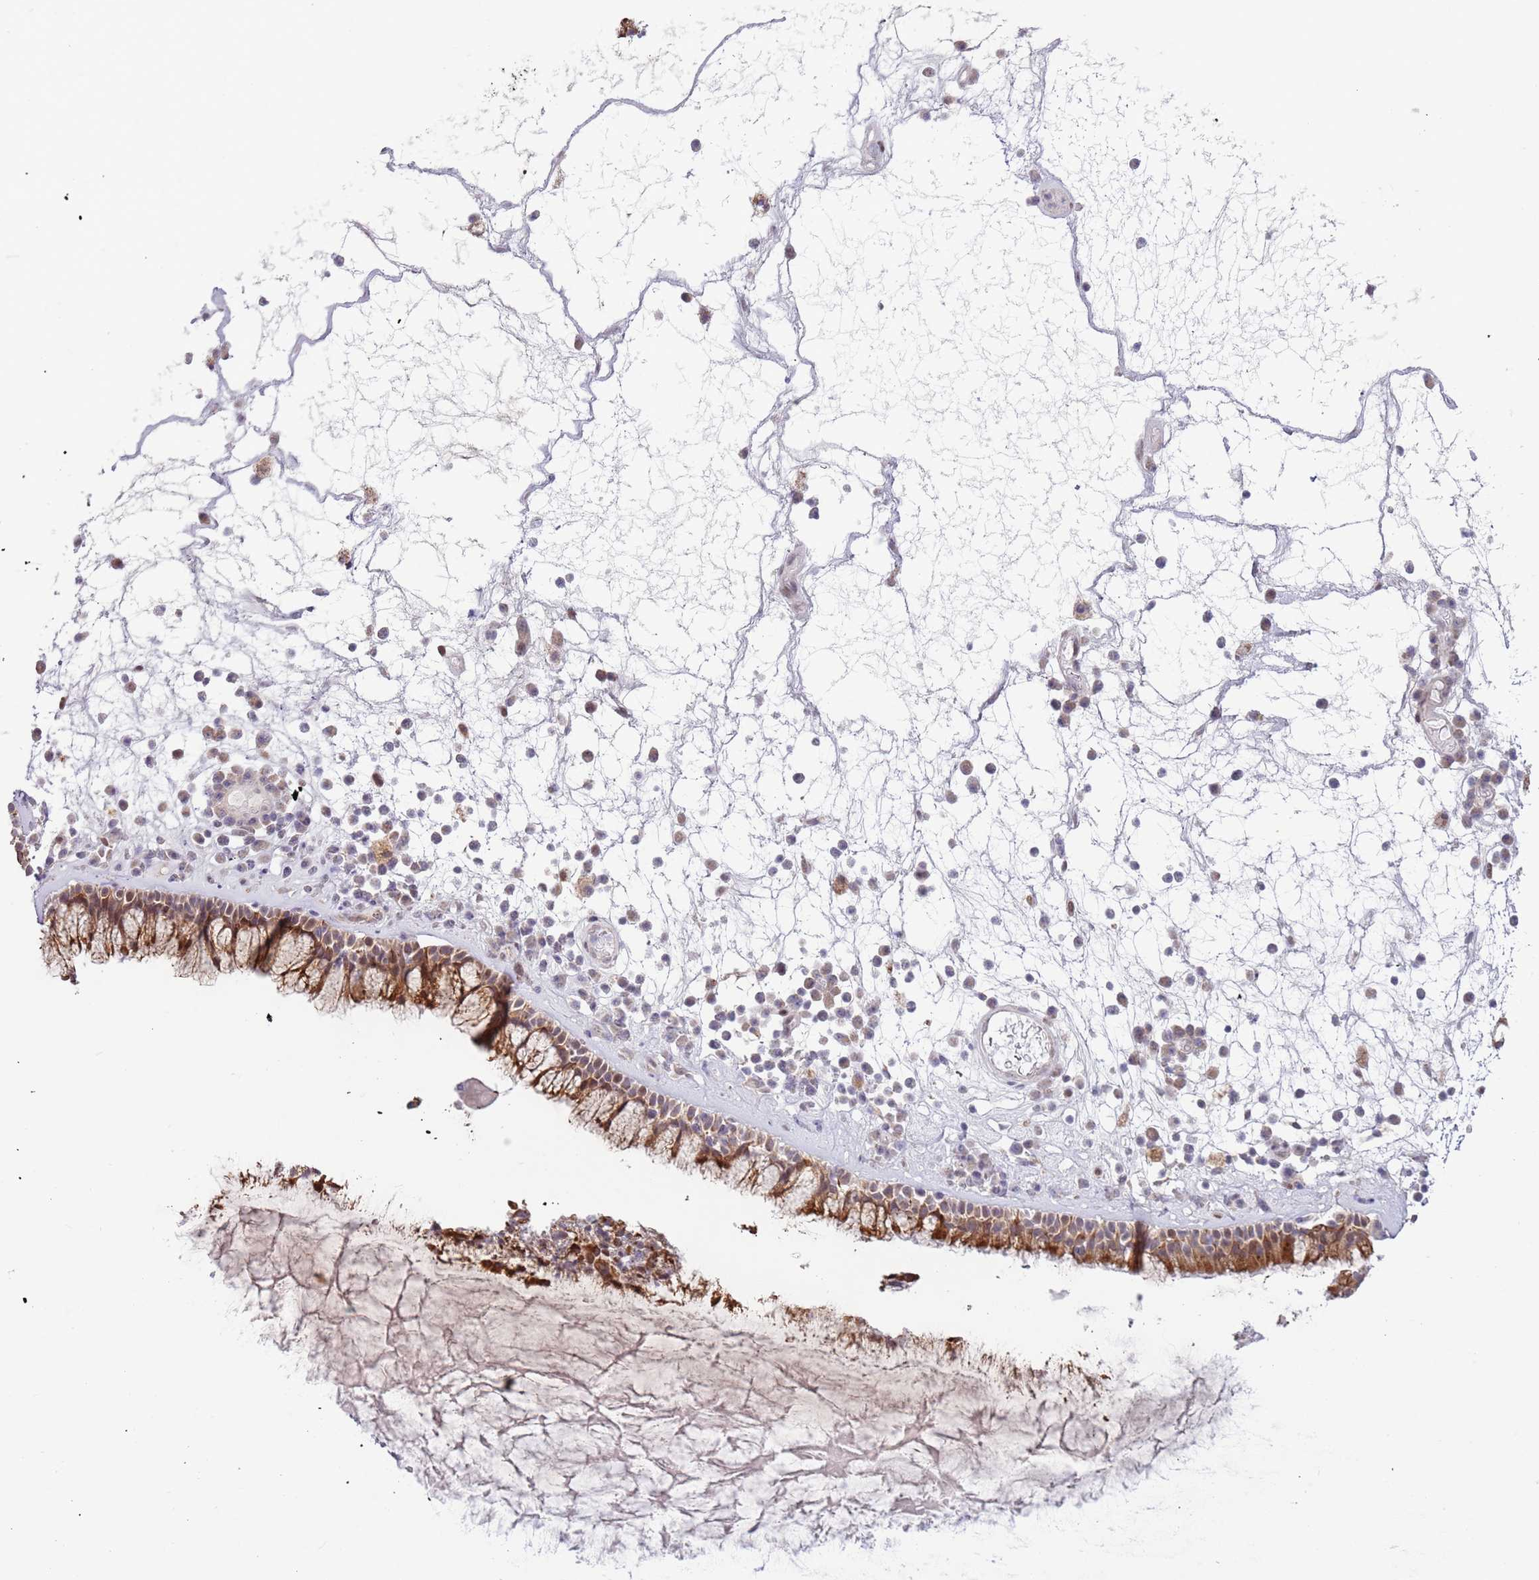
{"staining": {"intensity": "moderate", "quantity": ">75%", "location": "cytoplasmic/membranous"}, "tissue": "nasopharynx", "cell_type": "Respiratory epithelial cells", "image_type": "normal", "snomed": [{"axis": "morphology", "description": "Normal tissue, NOS"}, {"axis": "morphology", "description": "Inflammation, NOS"}, {"axis": "topography", "description": "Nasopharynx"}], "caption": "The immunohistochemical stain highlights moderate cytoplasmic/membranous staining in respiratory epithelial cells of benign nasopharynx. Immunohistochemistry stains the protein of interest in brown and the nuclei are stained blue.", "gene": "MLLT11", "patient": {"sex": "male", "age": 70}}